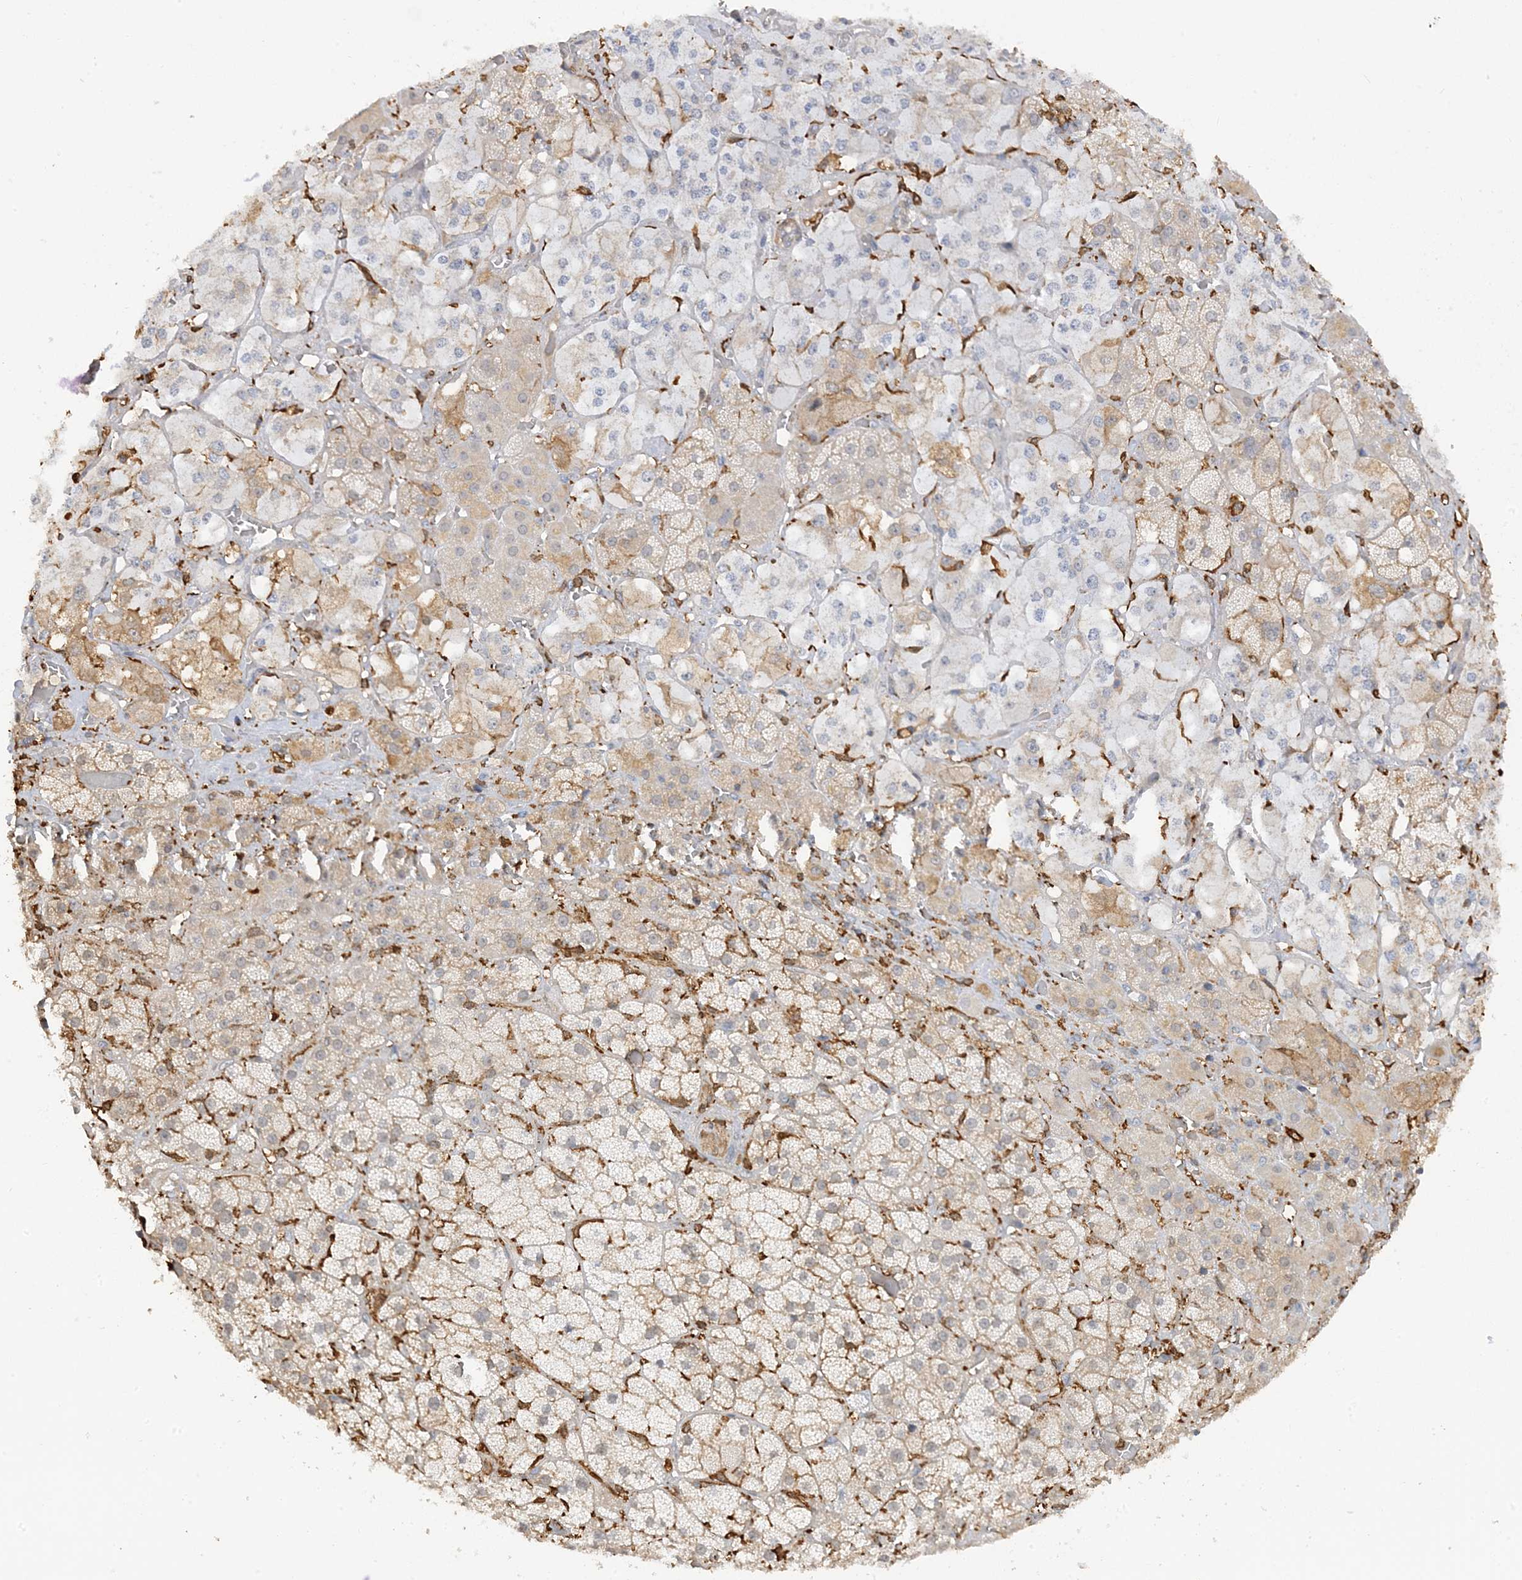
{"staining": {"intensity": "weak", "quantity": "<25%", "location": "cytoplasmic/membranous"}, "tissue": "adrenal gland", "cell_type": "Glandular cells", "image_type": "normal", "snomed": [{"axis": "morphology", "description": "Normal tissue, NOS"}, {"axis": "topography", "description": "Adrenal gland"}], "caption": "Immunohistochemistry image of benign adrenal gland stained for a protein (brown), which demonstrates no expression in glandular cells. (Brightfield microscopy of DAB immunohistochemistry (IHC) at high magnification).", "gene": "PHACTR2", "patient": {"sex": "male", "age": 57}}